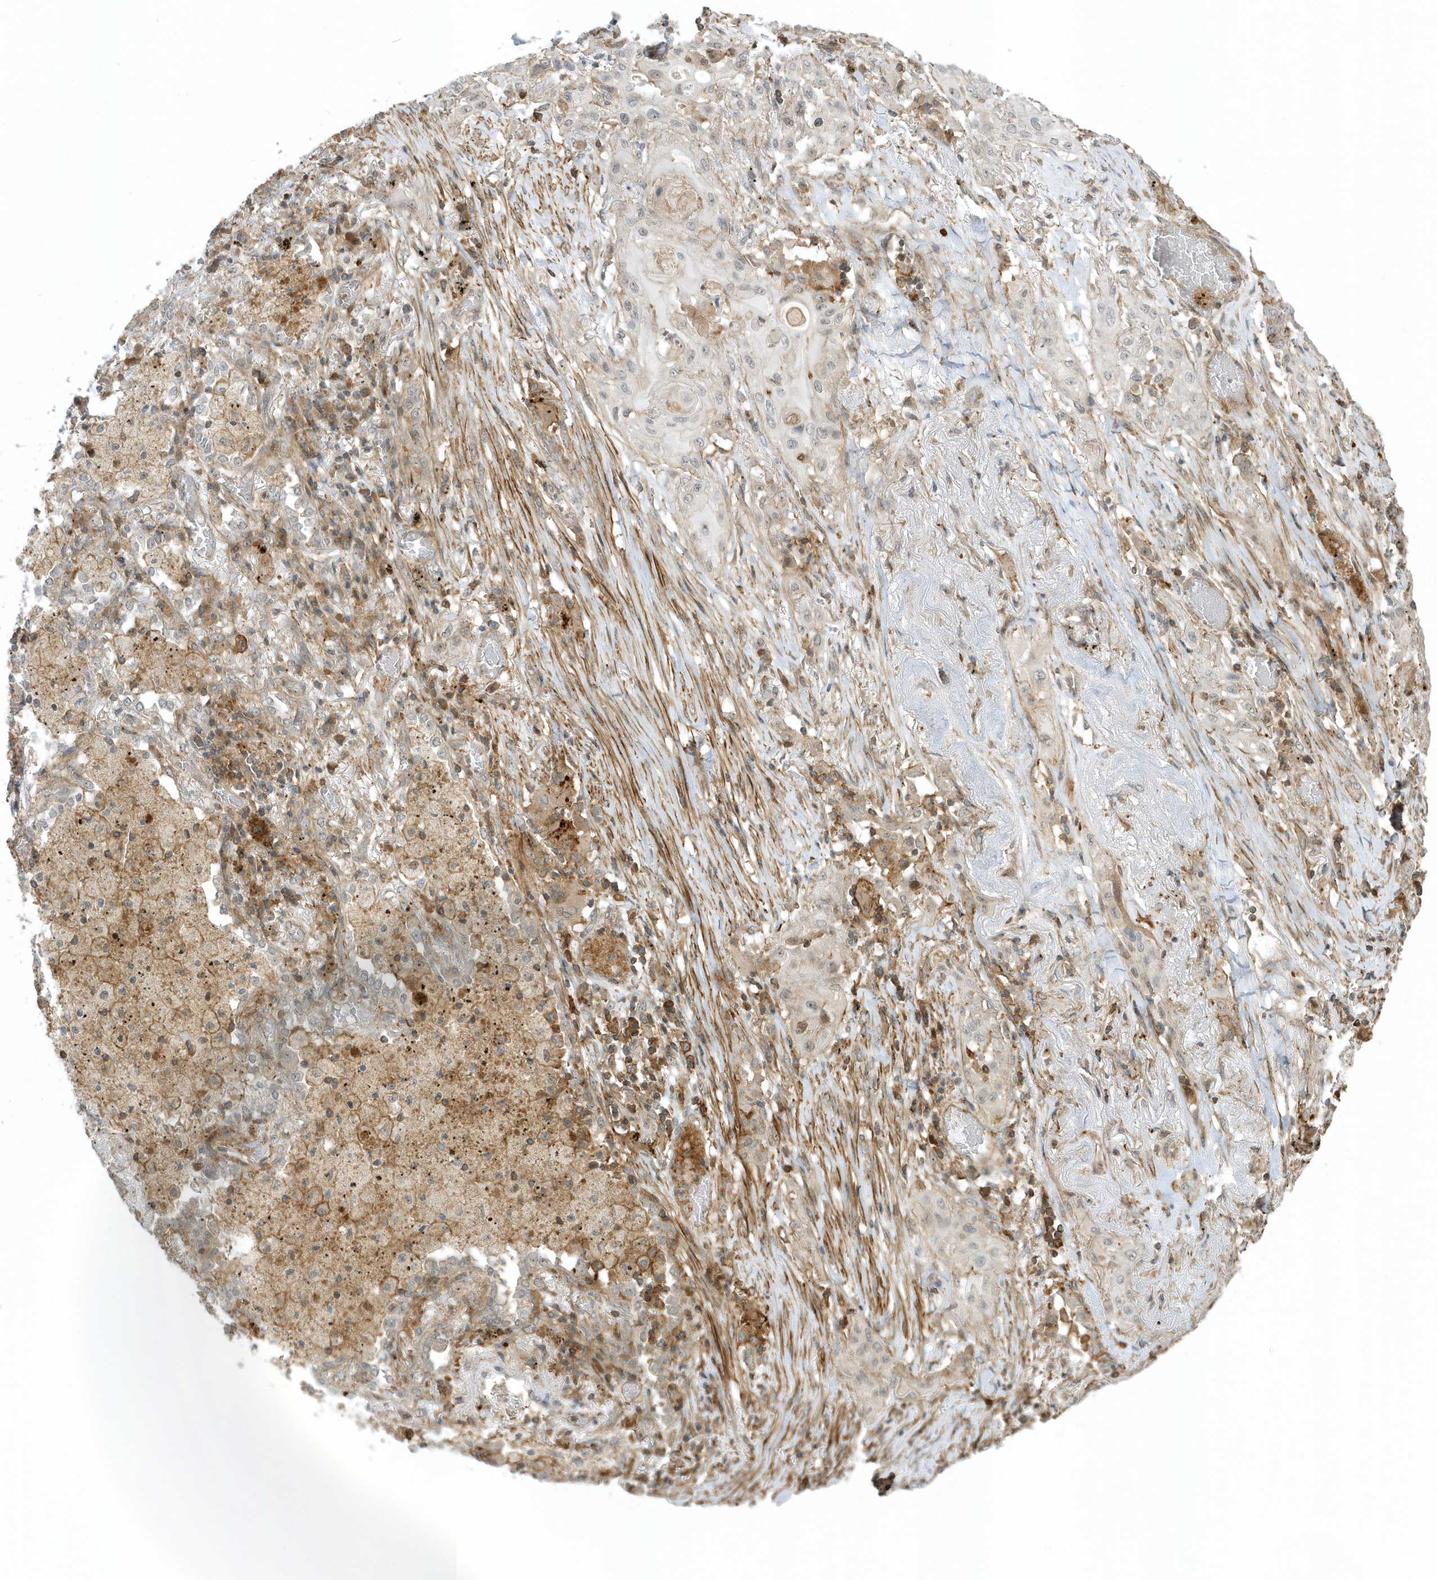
{"staining": {"intensity": "negative", "quantity": "none", "location": "none"}, "tissue": "lung cancer", "cell_type": "Tumor cells", "image_type": "cancer", "snomed": [{"axis": "morphology", "description": "Squamous cell carcinoma, NOS"}, {"axis": "topography", "description": "Lung"}], "caption": "Image shows no protein positivity in tumor cells of lung cancer (squamous cell carcinoma) tissue. (DAB (3,3'-diaminobenzidine) immunohistochemistry, high magnification).", "gene": "ZBTB8A", "patient": {"sex": "female", "age": 47}}